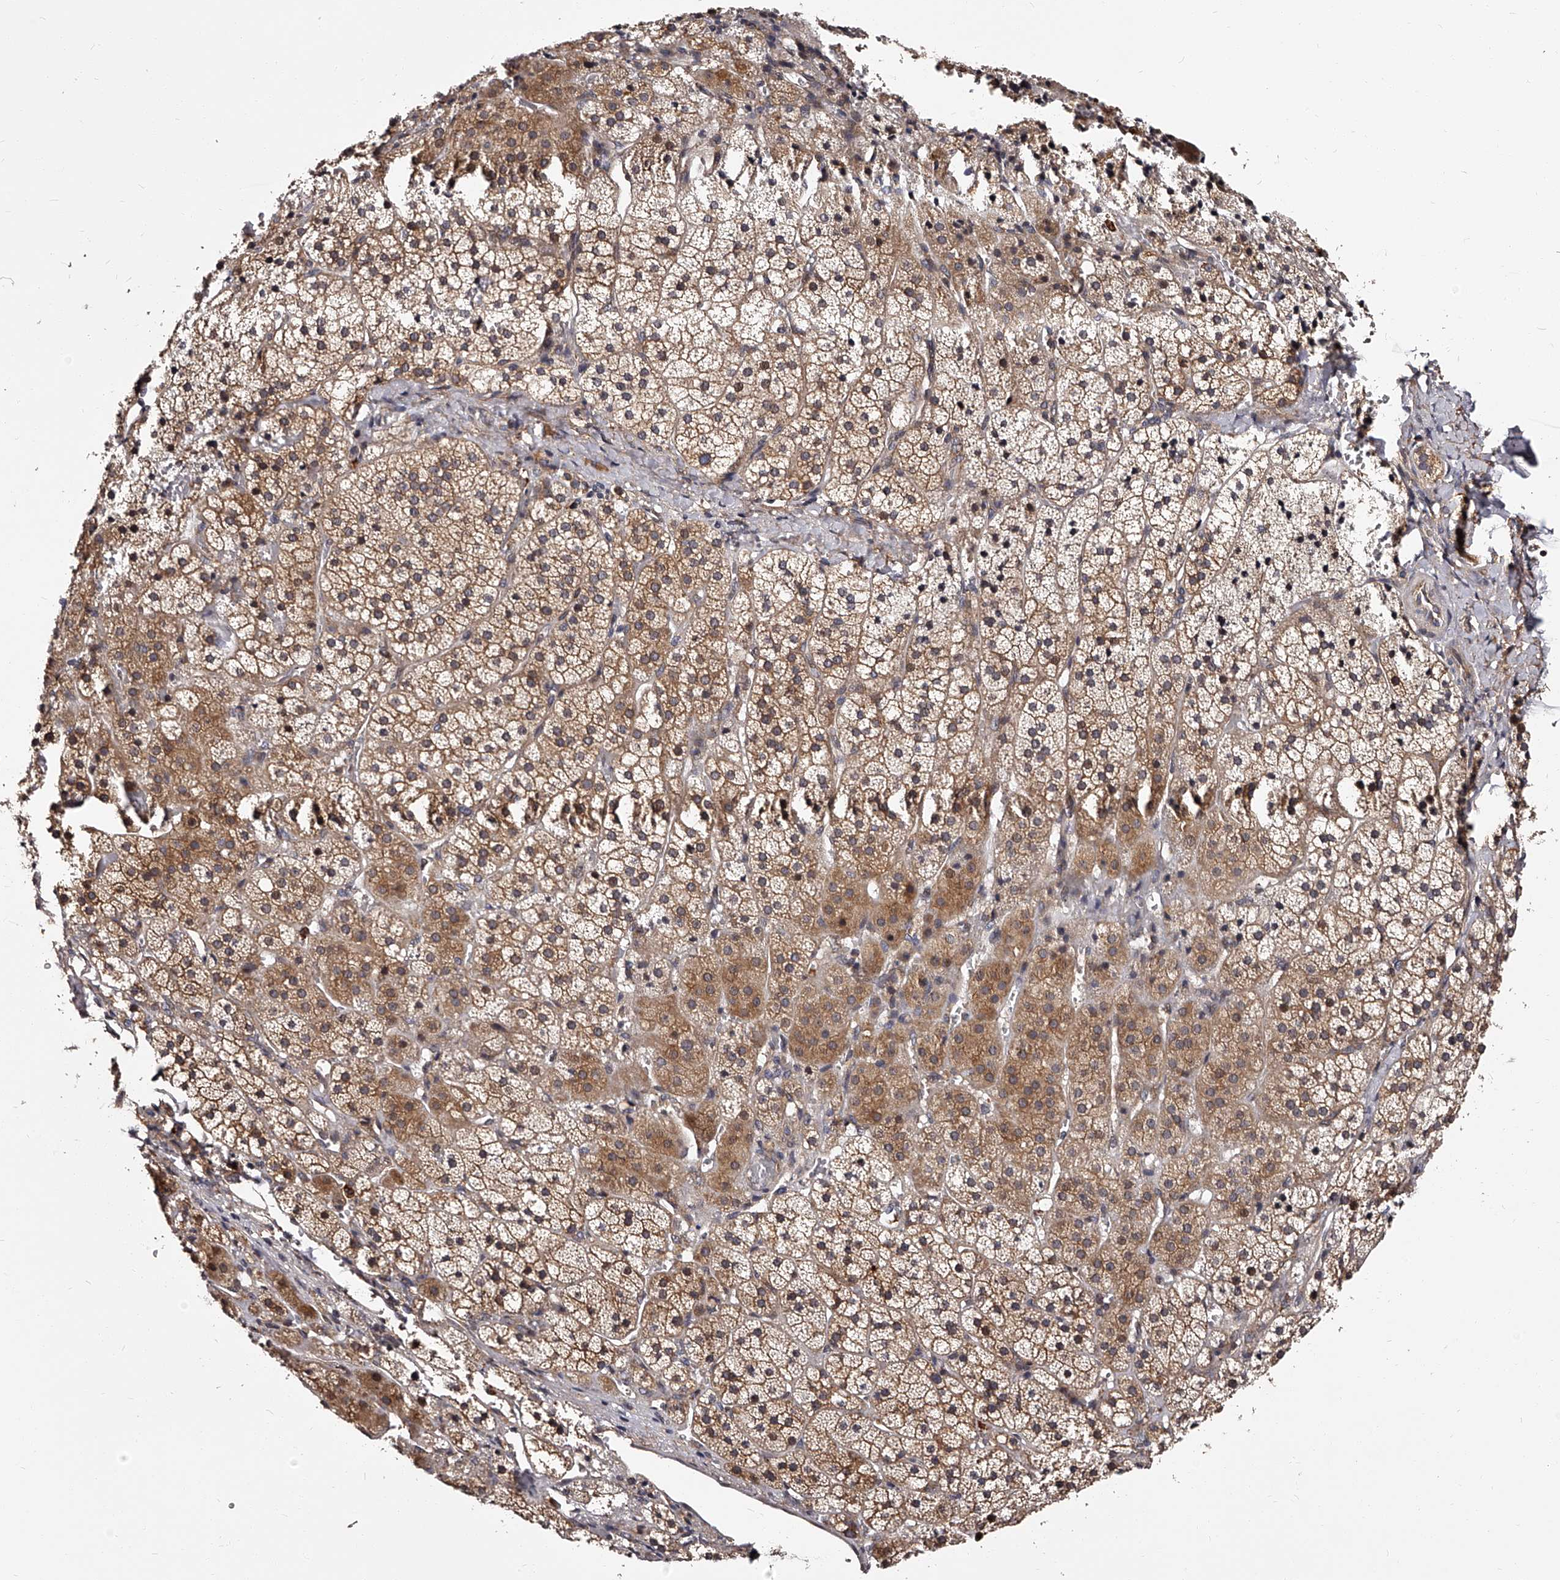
{"staining": {"intensity": "moderate", "quantity": ">75%", "location": "cytoplasmic/membranous,nuclear"}, "tissue": "adrenal gland", "cell_type": "Glandular cells", "image_type": "normal", "snomed": [{"axis": "morphology", "description": "Normal tissue, NOS"}, {"axis": "topography", "description": "Adrenal gland"}], "caption": "Benign adrenal gland displays moderate cytoplasmic/membranous,nuclear staining in approximately >75% of glandular cells.", "gene": "RSC1A1", "patient": {"sex": "female", "age": 44}}